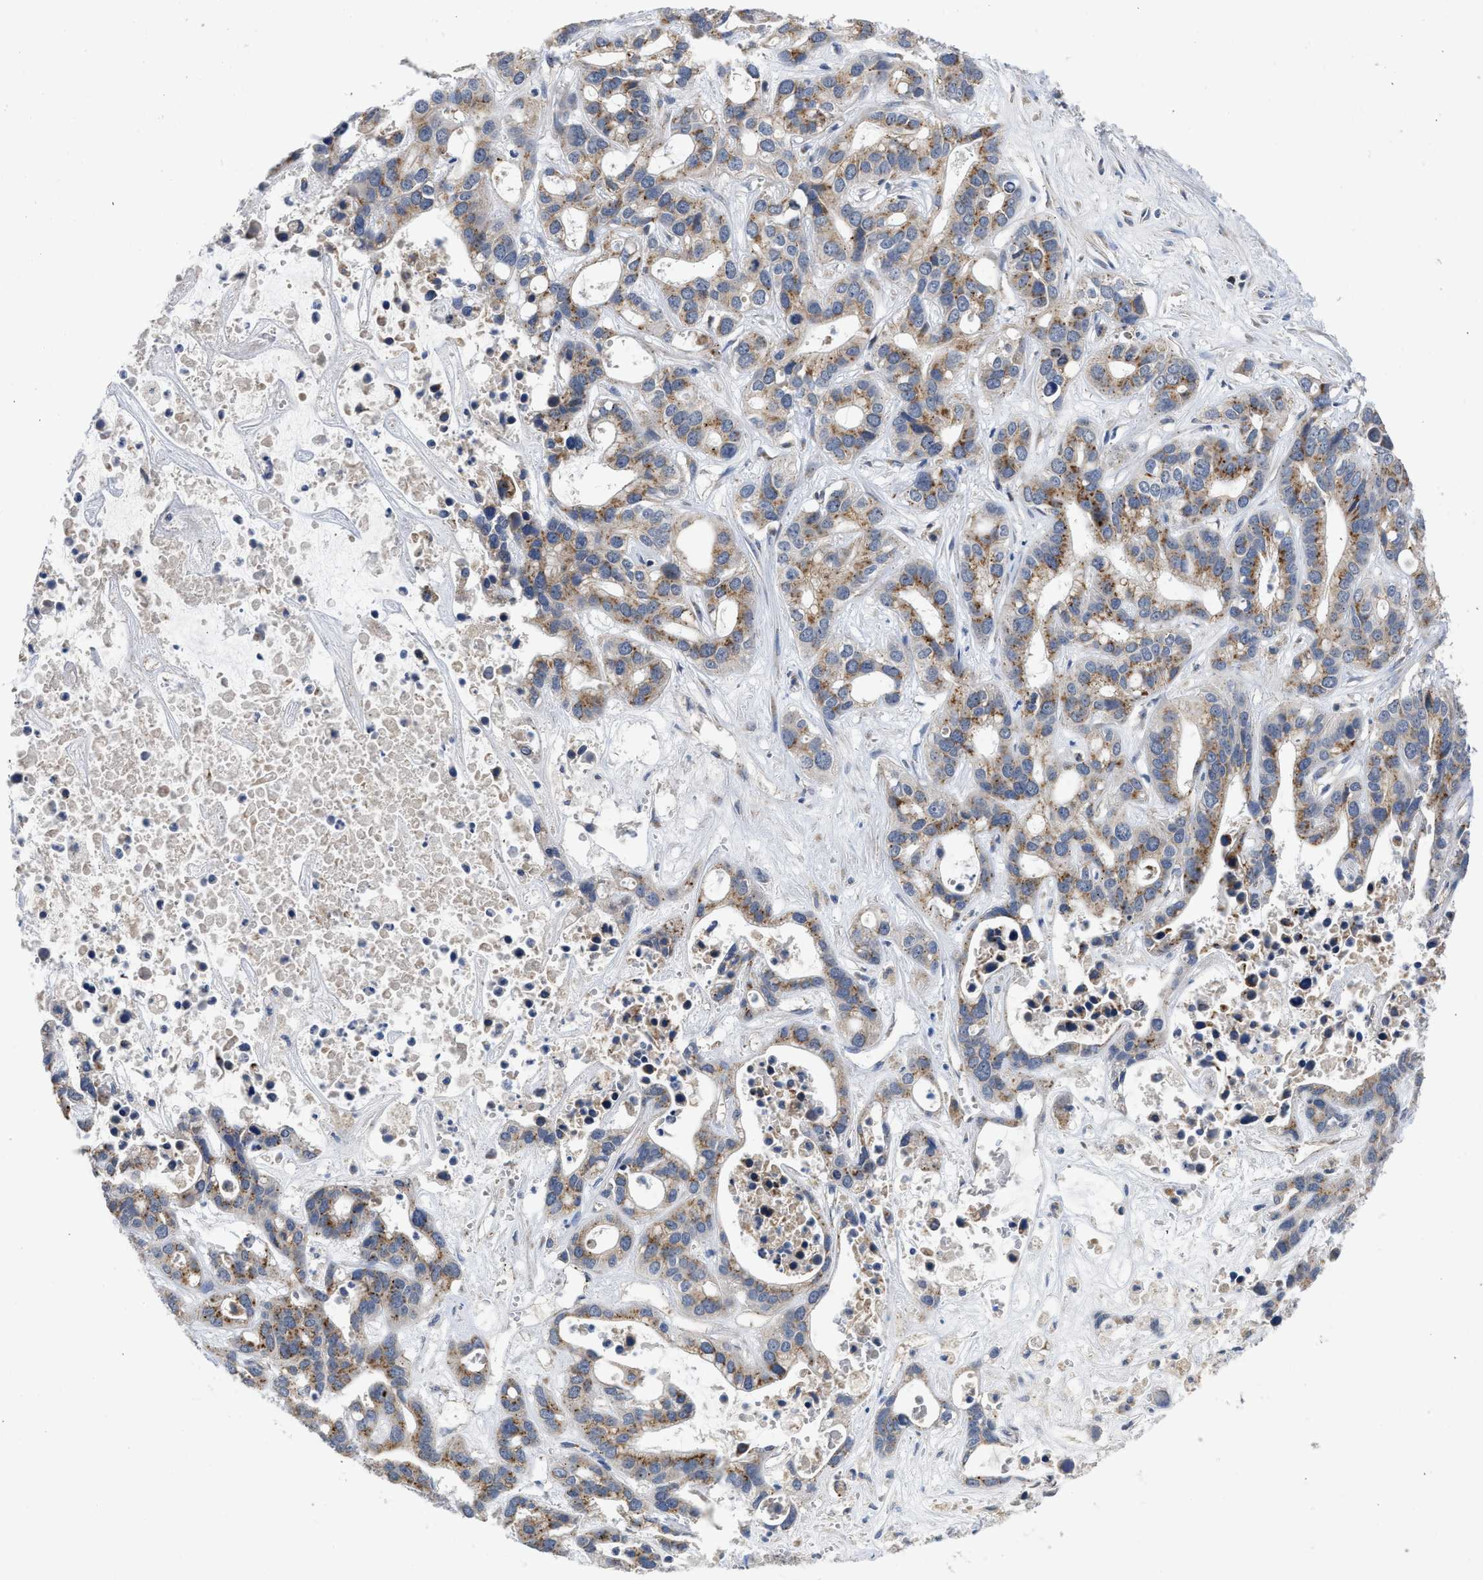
{"staining": {"intensity": "weak", "quantity": "25%-75%", "location": "cytoplasmic/membranous"}, "tissue": "liver cancer", "cell_type": "Tumor cells", "image_type": "cancer", "snomed": [{"axis": "morphology", "description": "Cholangiocarcinoma"}, {"axis": "topography", "description": "Liver"}], "caption": "The micrograph exhibits immunohistochemical staining of liver cancer (cholangiocarcinoma). There is weak cytoplasmic/membranous expression is appreciated in approximately 25%-75% of tumor cells. The protein of interest is shown in brown color, while the nuclei are stained blue.", "gene": "PIM1", "patient": {"sex": "female", "age": 65}}